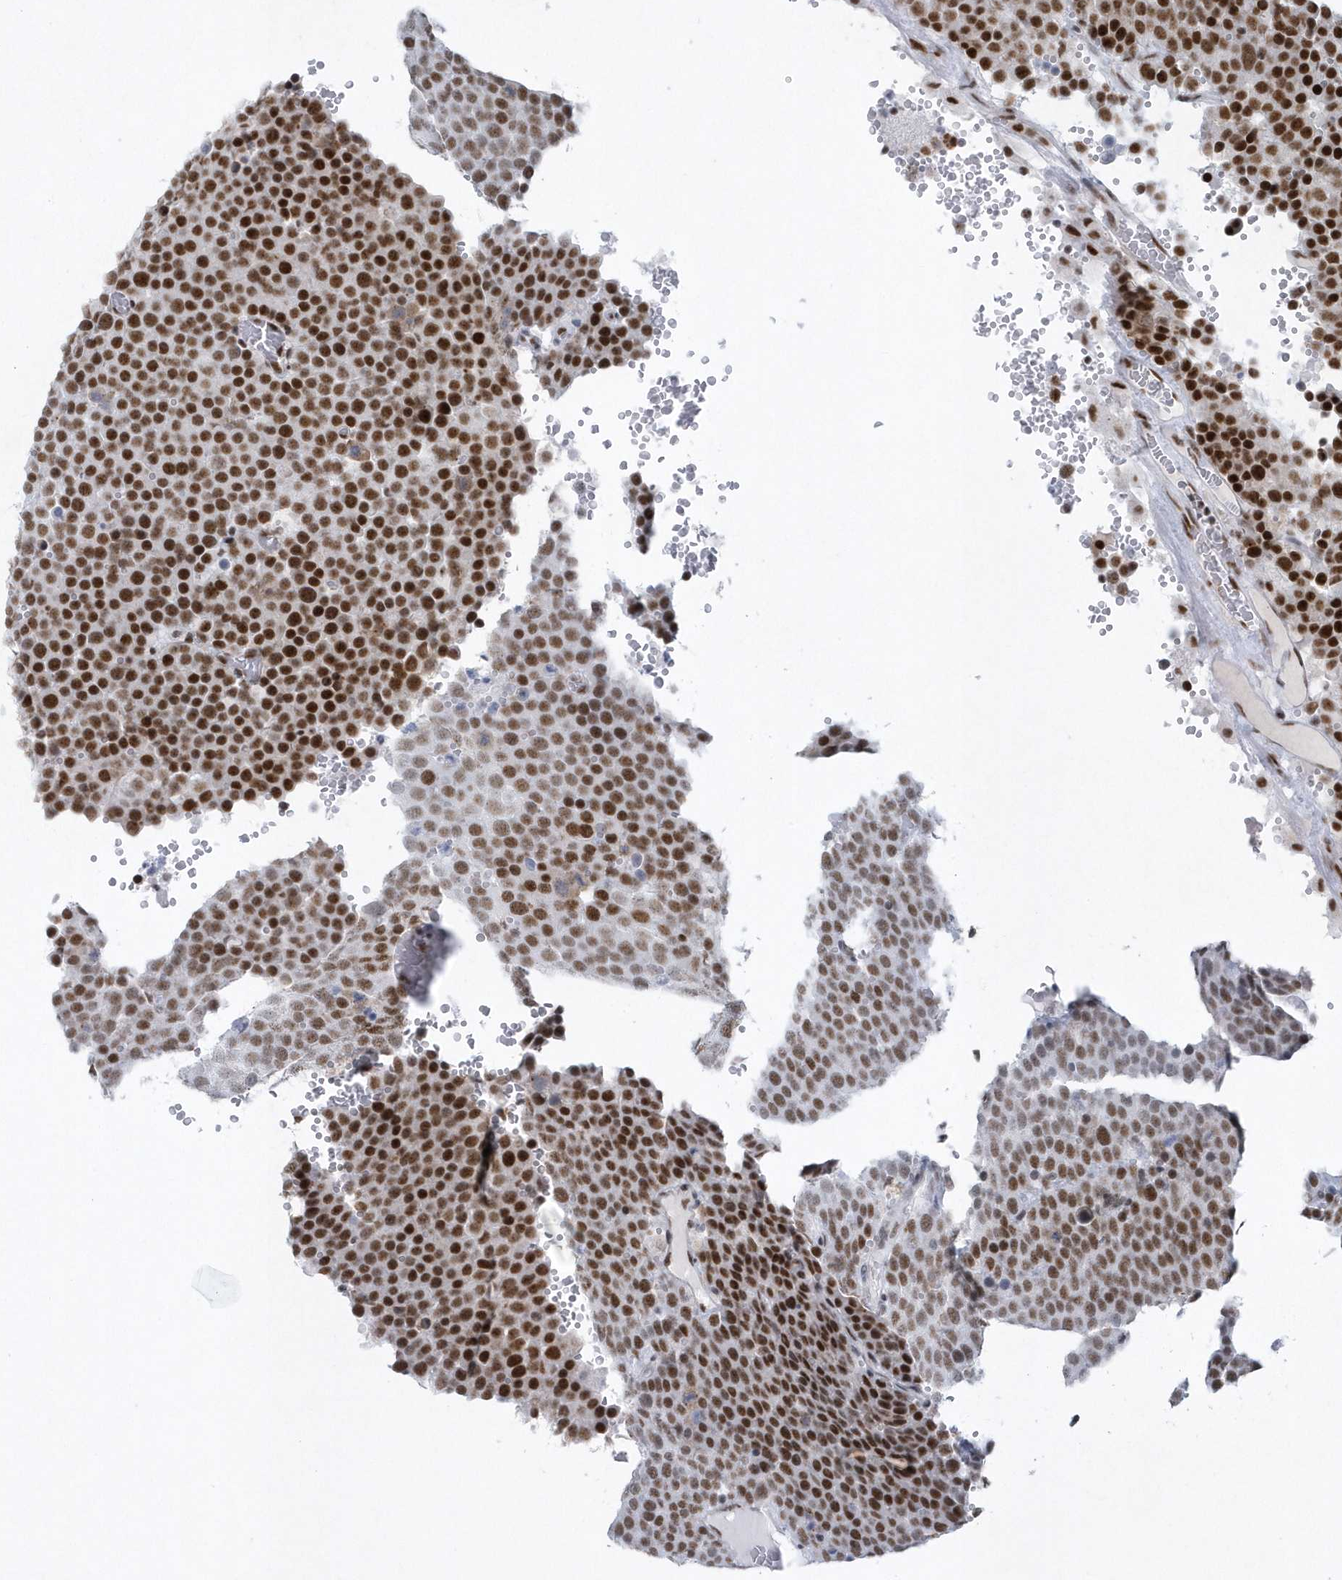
{"staining": {"intensity": "strong", "quantity": ">75%", "location": "nuclear"}, "tissue": "testis cancer", "cell_type": "Tumor cells", "image_type": "cancer", "snomed": [{"axis": "morphology", "description": "Seminoma, NOS"}, {"axis": "topography", "description": "Testis"}], "caption": "There is high levels of strong nuclear staining in tumor cells of testis cancer (seminoma), as demonstrated by immunohistochemical staining (brown color).", "gene": "DCLRE1A", "patient": {"sex": "male", "age": 71}}